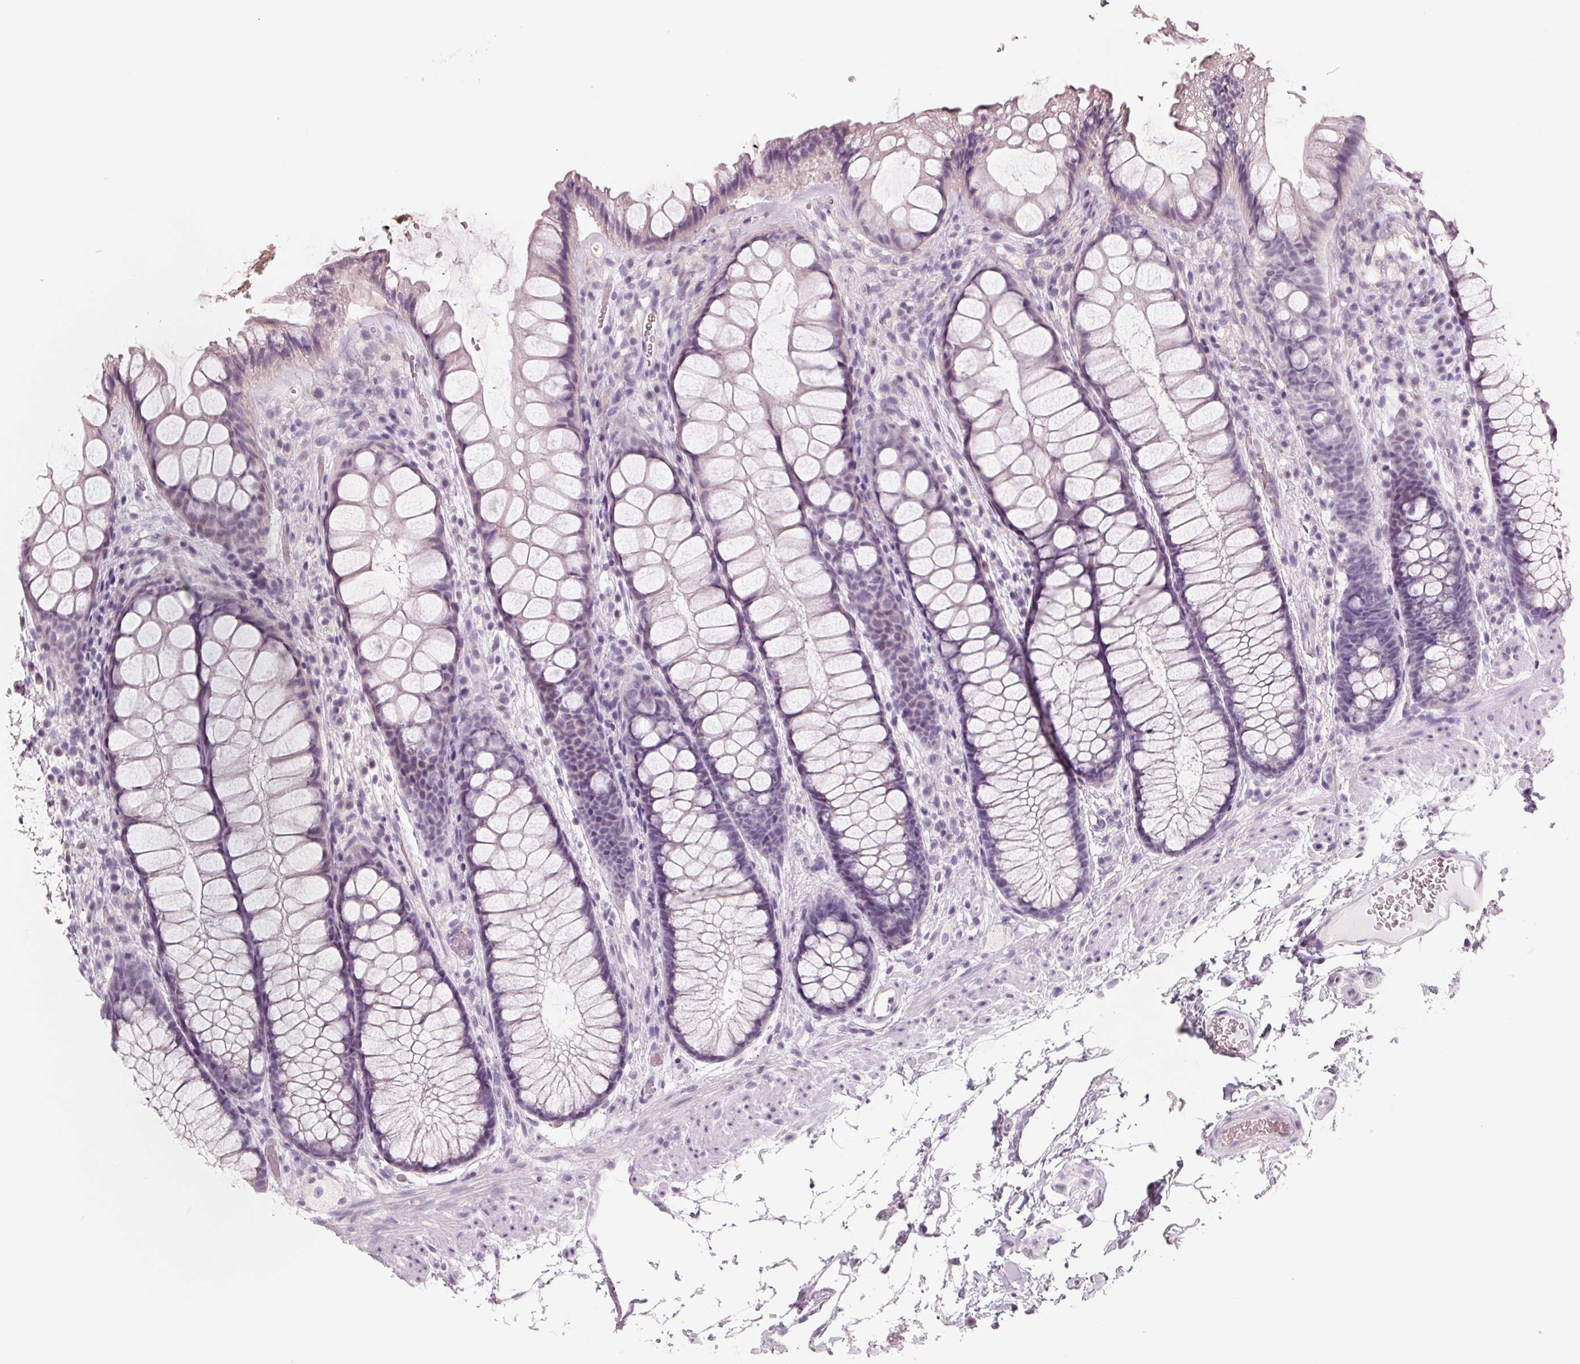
{"staining": {"intensity": "negative", "quantity": "none", "location": "none"}, "tissue": "rectum", "cell_type": "Glandular cells", "image_type": "normal", "snomed": [{"axis": "morphology", "description": "Normal tissue, NOS"}, {"axis": "topography", "description": "Rectum"}], "caption": "Immunohistochemistry (IHC) micrograph of benign rectum stained for a protein (brown), which exhibits no staining in glandular cells.", "gene": "FTCD", "patient": {"sex": "female", "age": 62}}